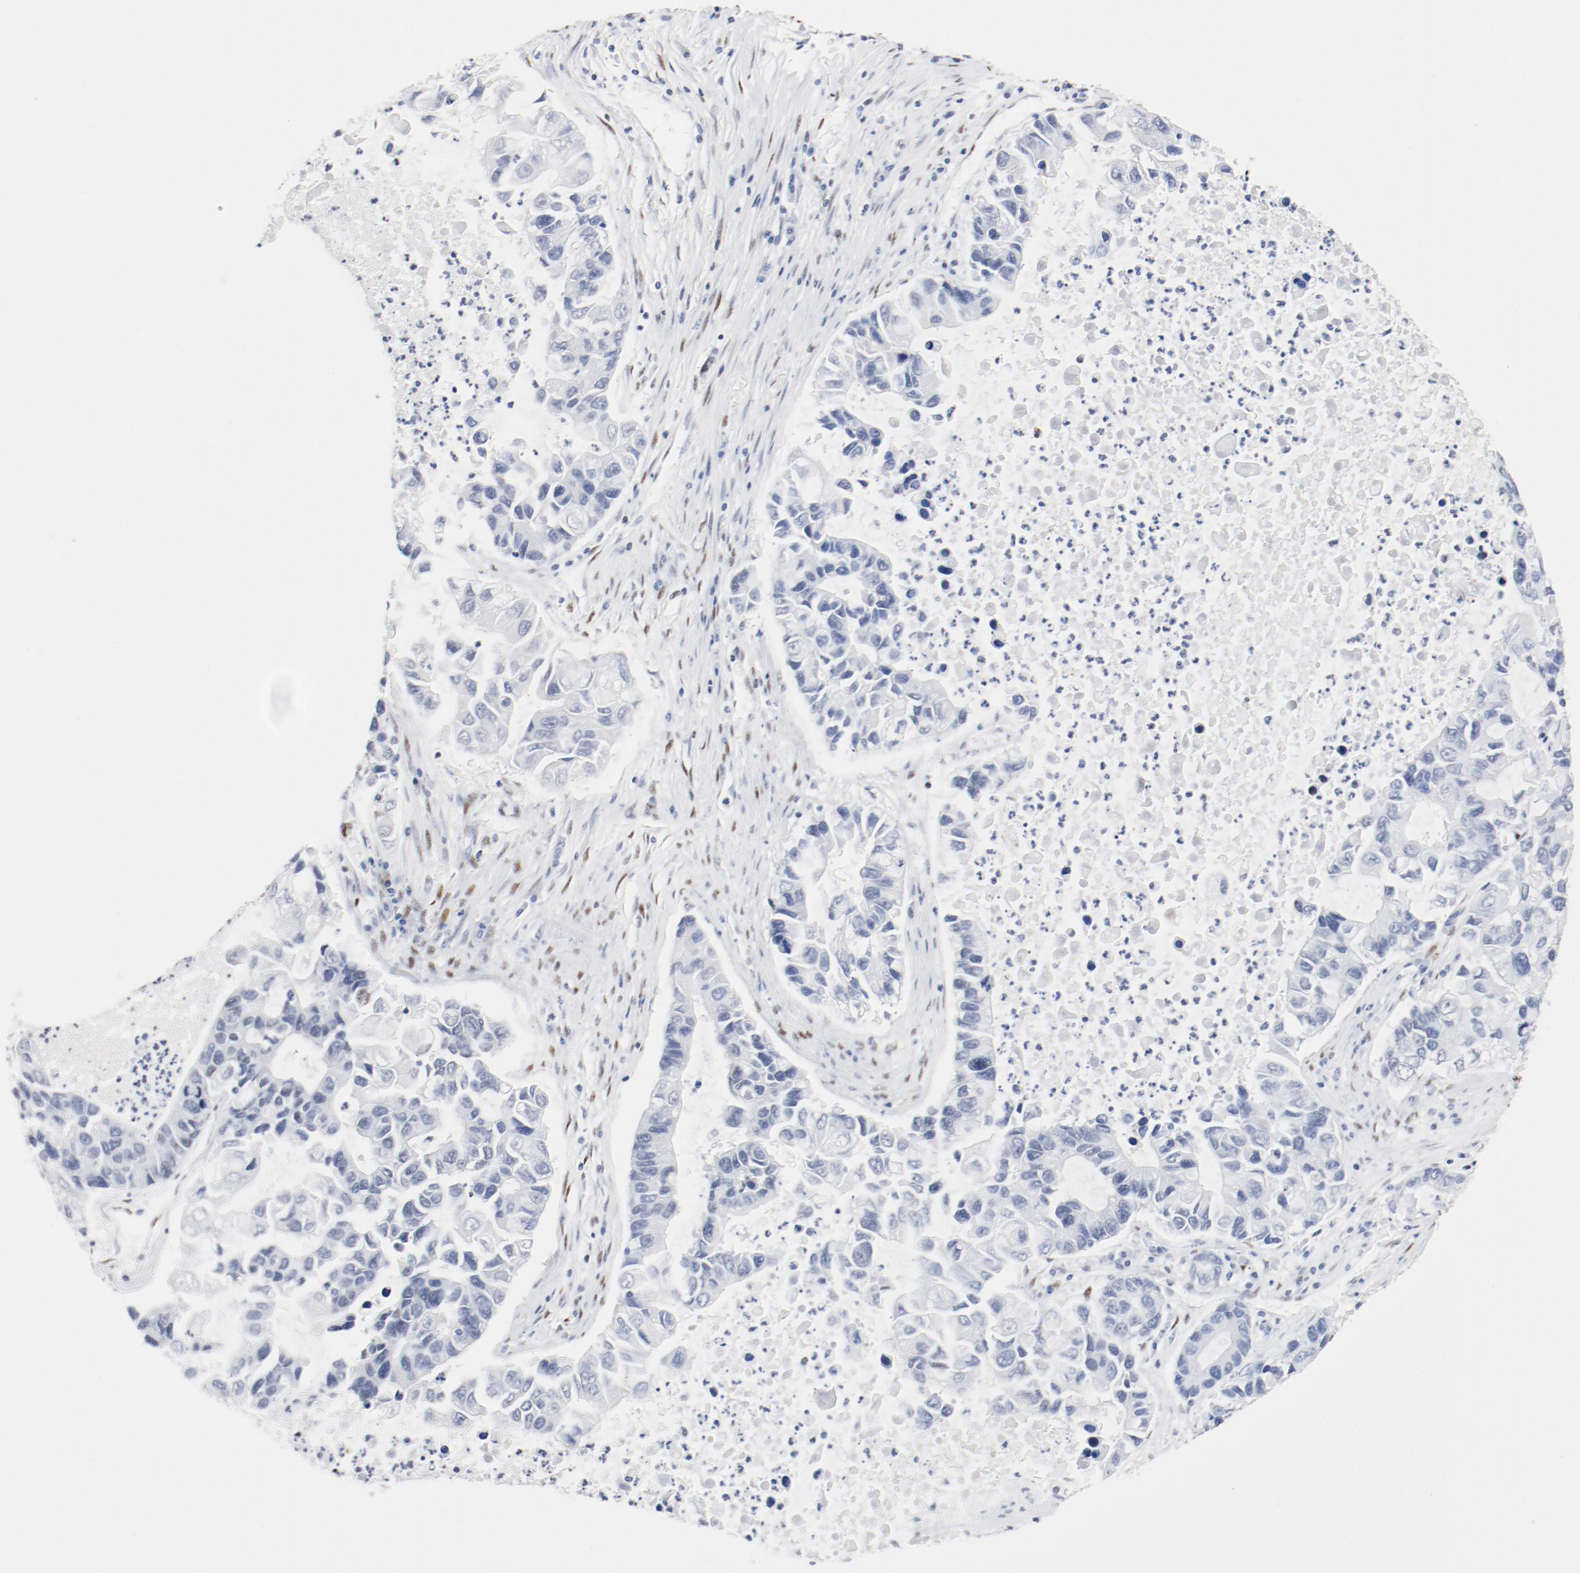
{"staining": {"intensity": "negative", "quantity": "none", "location": "none"}, "tissue": "lung cancer", "cell_type": "Tumor cells", "image_type": "cancer", "snomed": [{"axis": "morphology", "description": "Adenocarcinoma, NOS"}, {"axis": "topography", "description": "Lung"}], "caption": "High magnification brightfield microscopy of lung cancer (adenocarcinoma) stained with DAB (brown) and counterstained with hematoxylin (blue): tumor cells show no significant positivity. (IHC, brightfield microscopy, high magnification).", "gene": "CTBP1", "patient": {"sex": "female", "age": 51}}